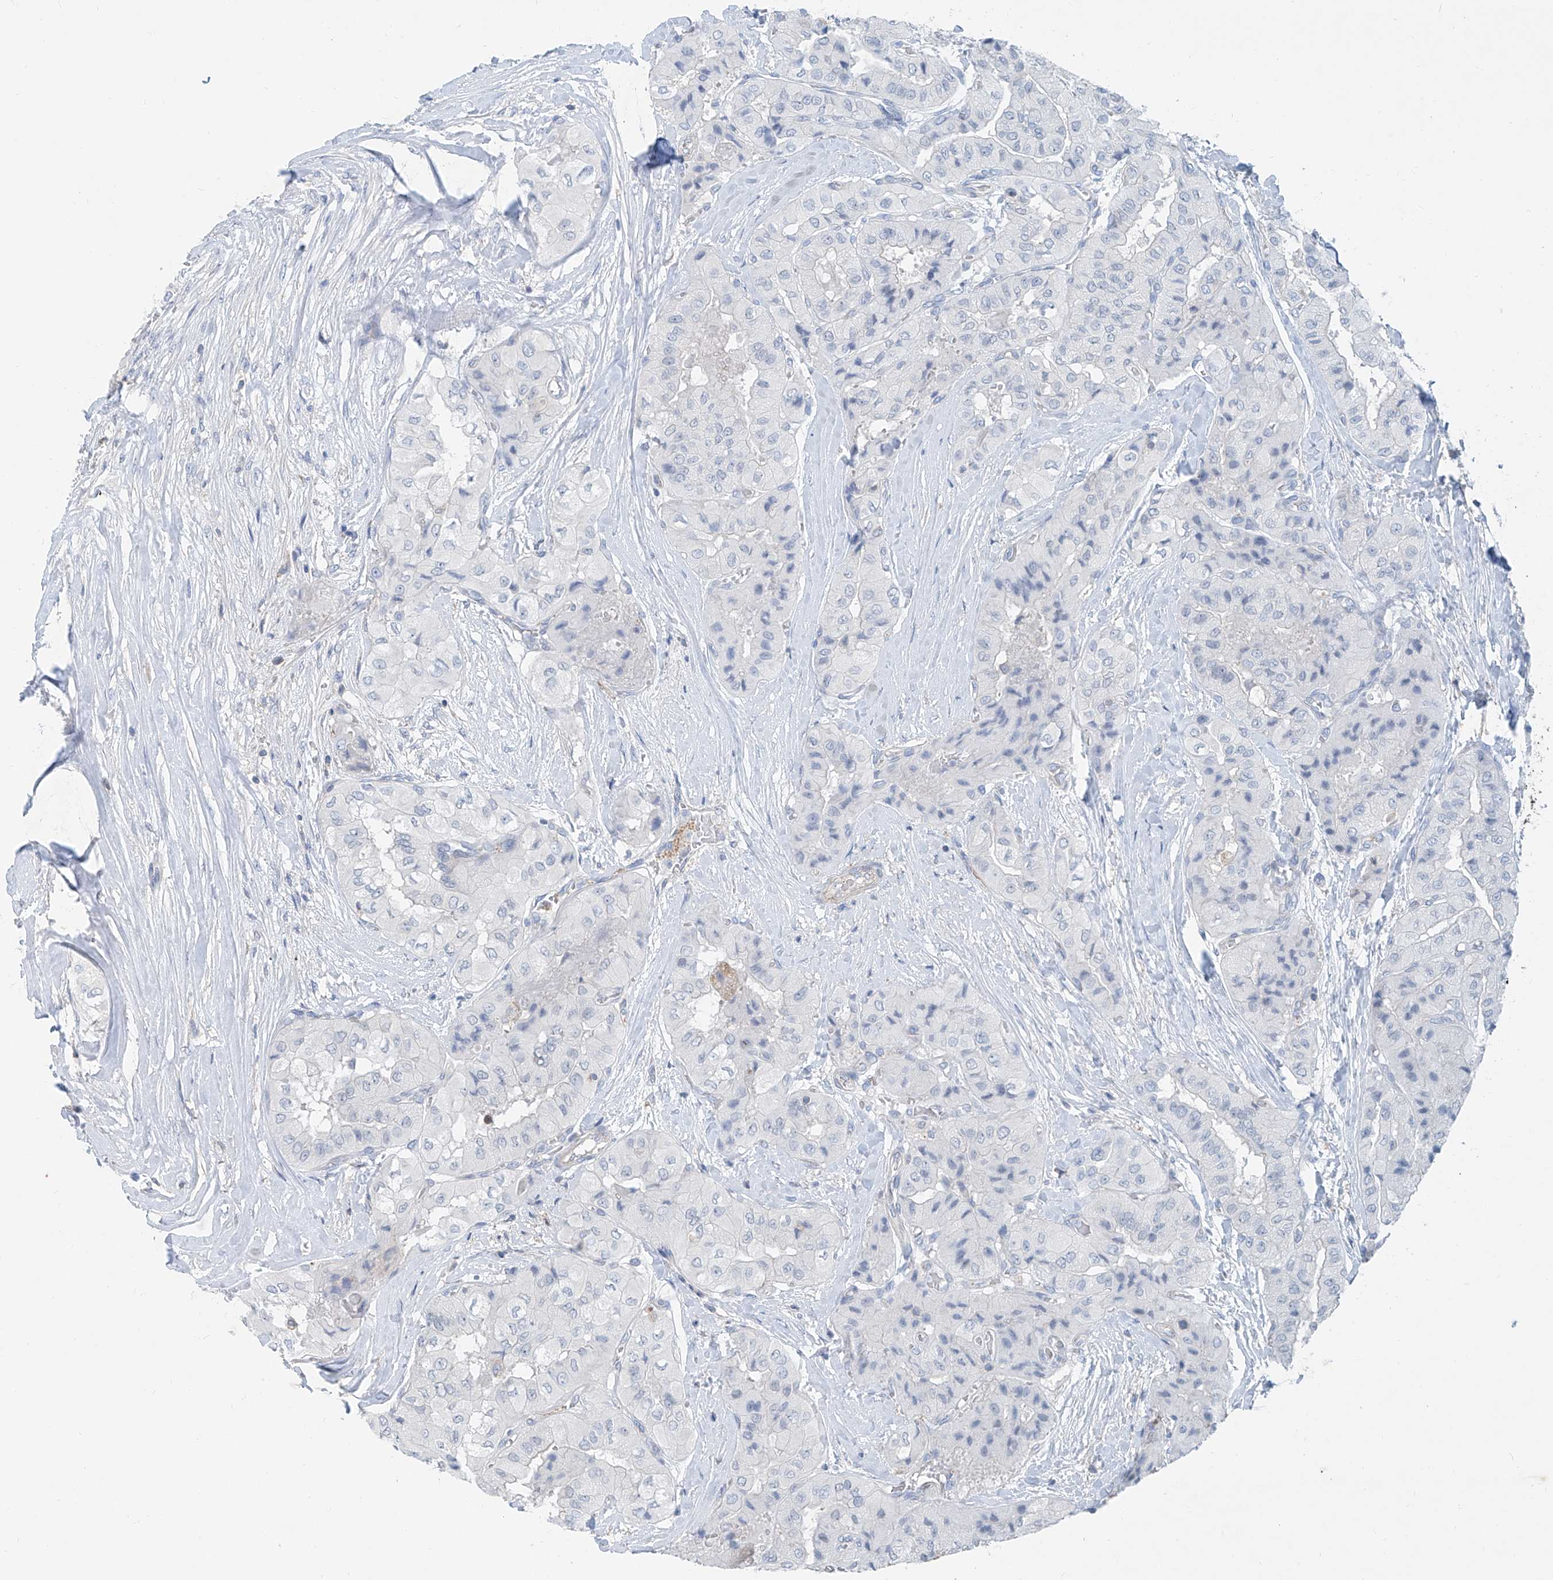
{"staining": {"intensity": "negative", "quantity": "none", "location": "none"}, "tissue": "thyroid cancer", "cell_type": "Tumor cells", "image_type": "cancer", "snomed": [{"axis": "morphology", "description": "Papillary adenocarcinoma, NOS"}, {"axis": "topography", "description": "Thyroid gland"}], "caption": "An immunohistochemistry (IHC) photomicrograph of papillary adenocarcinoma (thyroid) is shown. There is no staining in tumor cells of papillary adenocarcinoma (thyroid).", "gene": "ANKRD34A", "patient": {"sex": "female", "age": 59}}